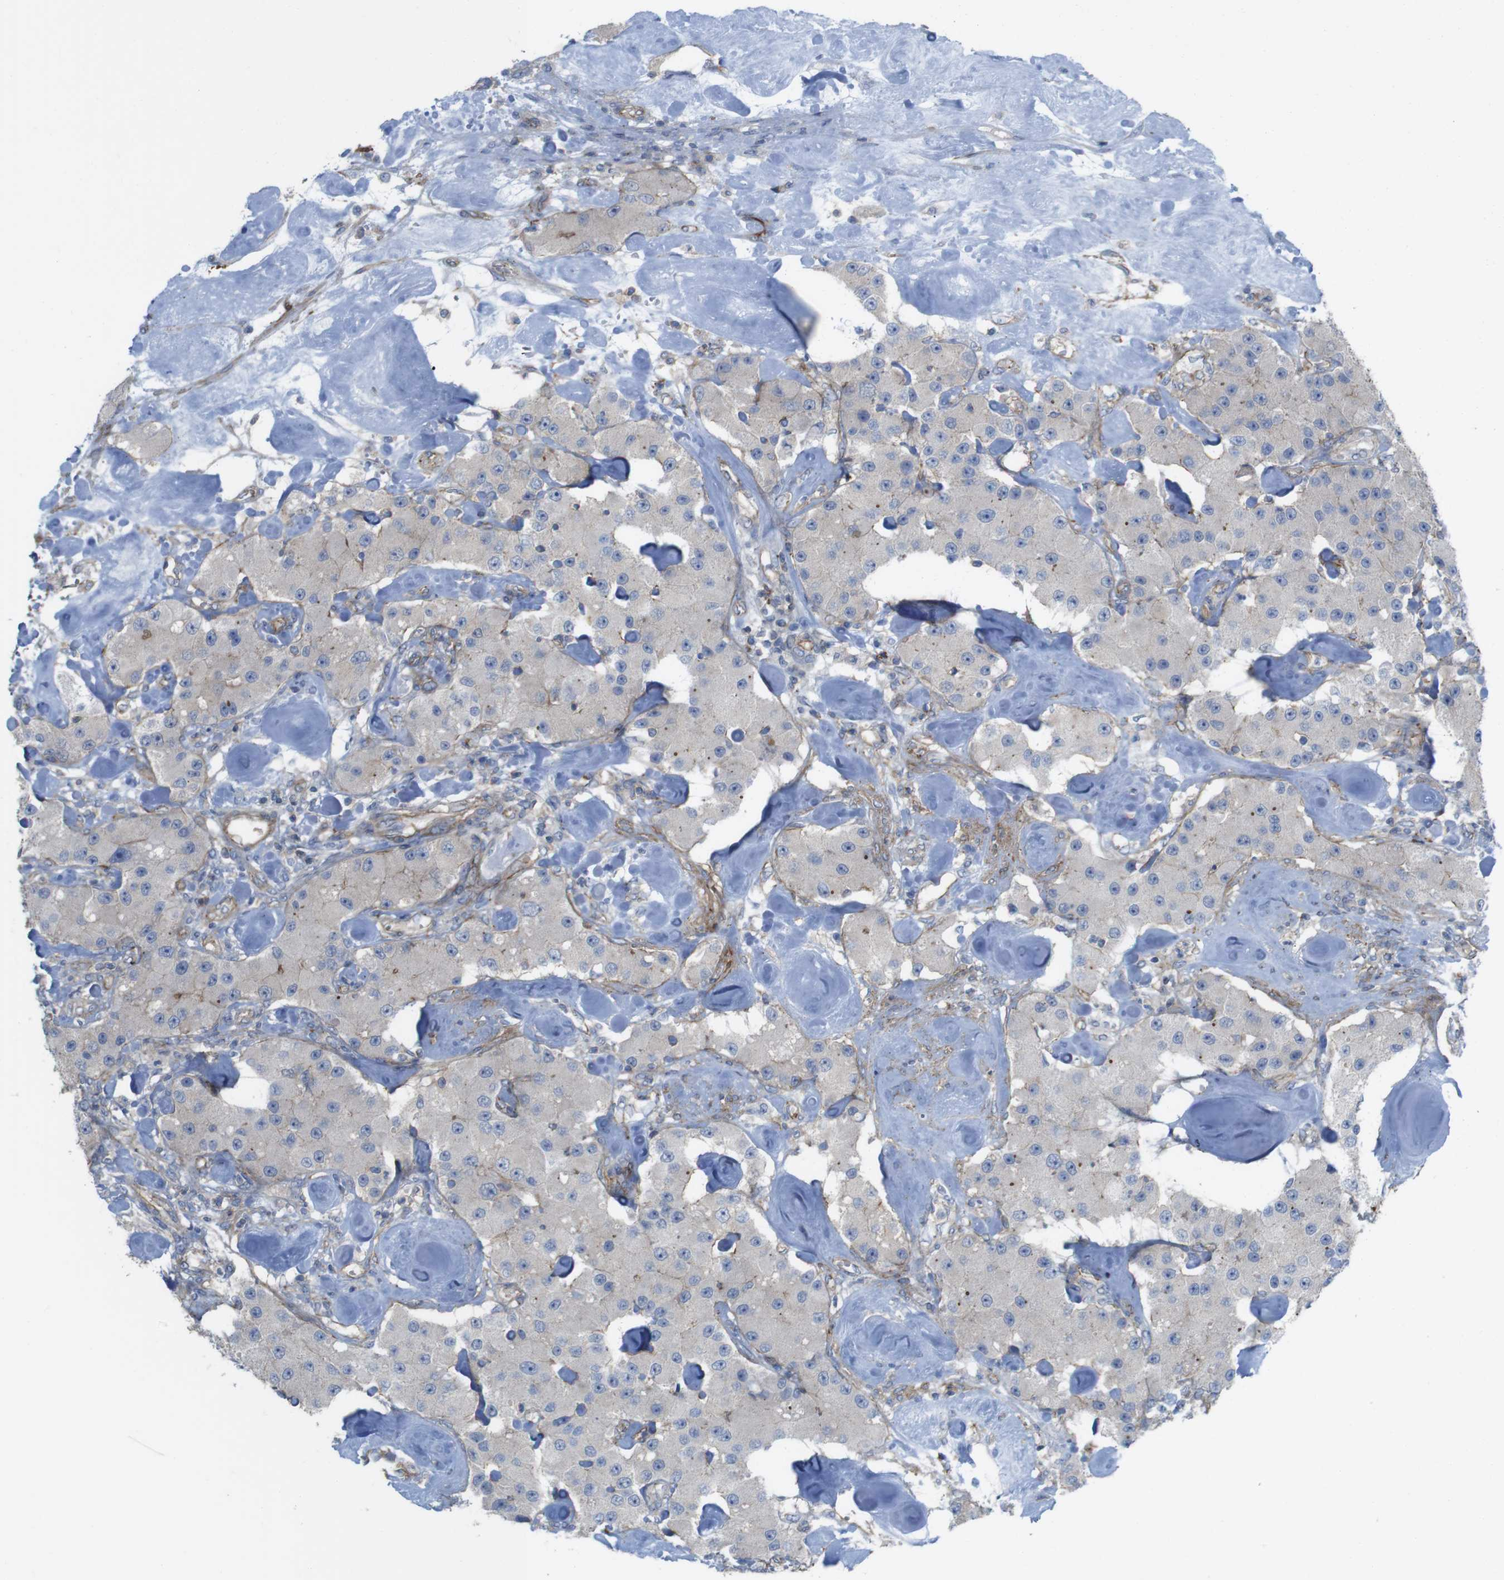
{"staining": {"intensity": "weak", "quantity": "<25%", "location": "cytoplasmic/membranous"}, "tissue": "carcinoid", "cell_type": "Tumor cells", "image_type": "cancer", "snomed": [{"axis": "morphology", "description": "Carcinoid, malignant, NOS"}, {"axis": "topography", "description": "Pancreas"}], "caption": "DAB (3,3'-diaminobenzidine) immunohistochemical staining of human carcinoid shows no significant positivity in tumor cells.", "gene": "PREX2", "patient": {"sex": "male", "age": 41}}